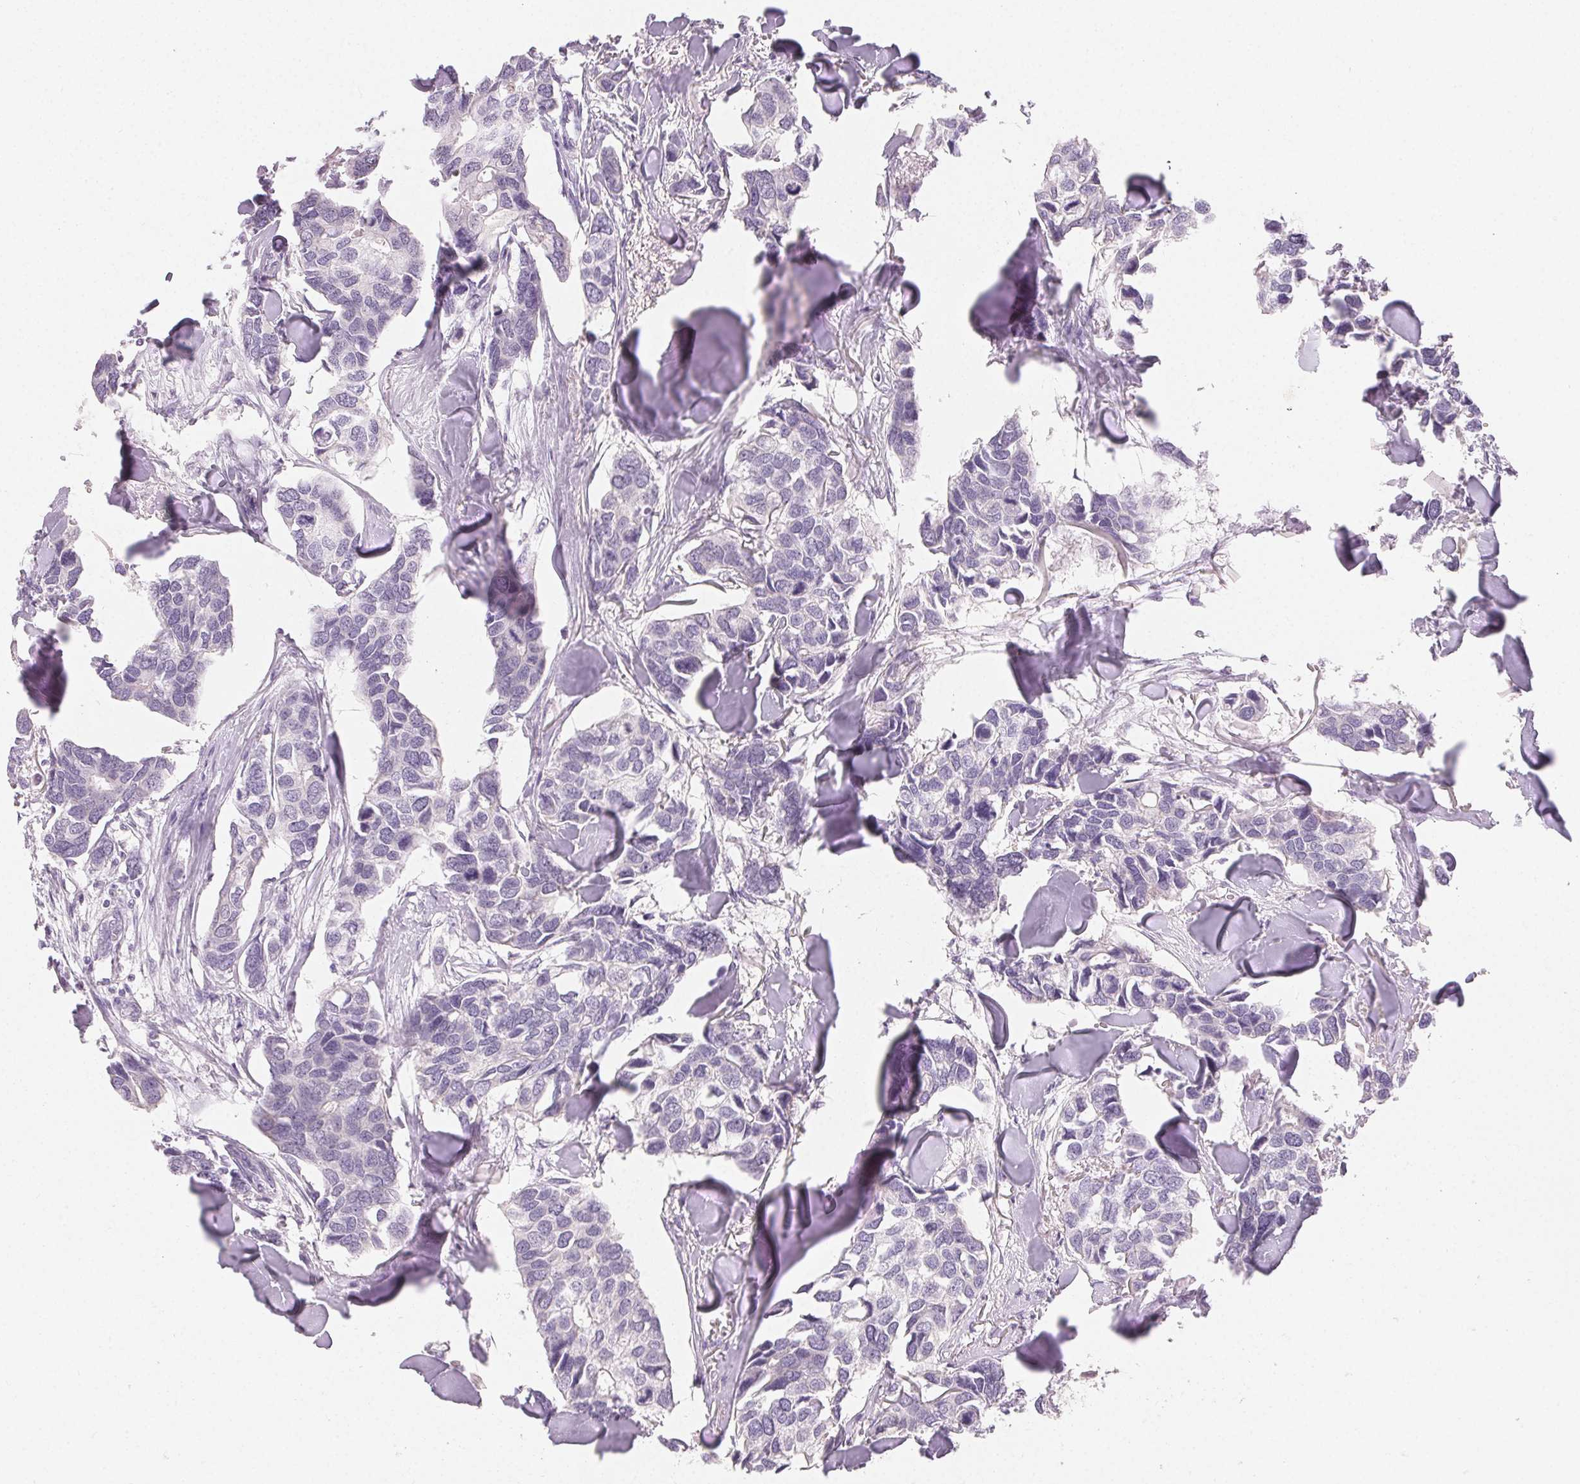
{"staining": {"intensity": "negative", "quantity": "none", "location": "none"}, "tissue": "breast cancer", "cell_type": "Tumor cells", "image_type": "cancer", "snomed": [{"axis": "morphology", "description": "Duct carcinoma"}, {"axis": "topography", "description": "Breast"}], "caption": "Immunohistochemistry of breast cancer (intraductal carcinoma) displays no expression in tumor cells. Brightfield microscopy of IHC stained with DAB (brown) and hematoxylin (blue), captured at high magnification.", "gene": "SFTPD", "patient": {"sex": "female", "age": 83}}